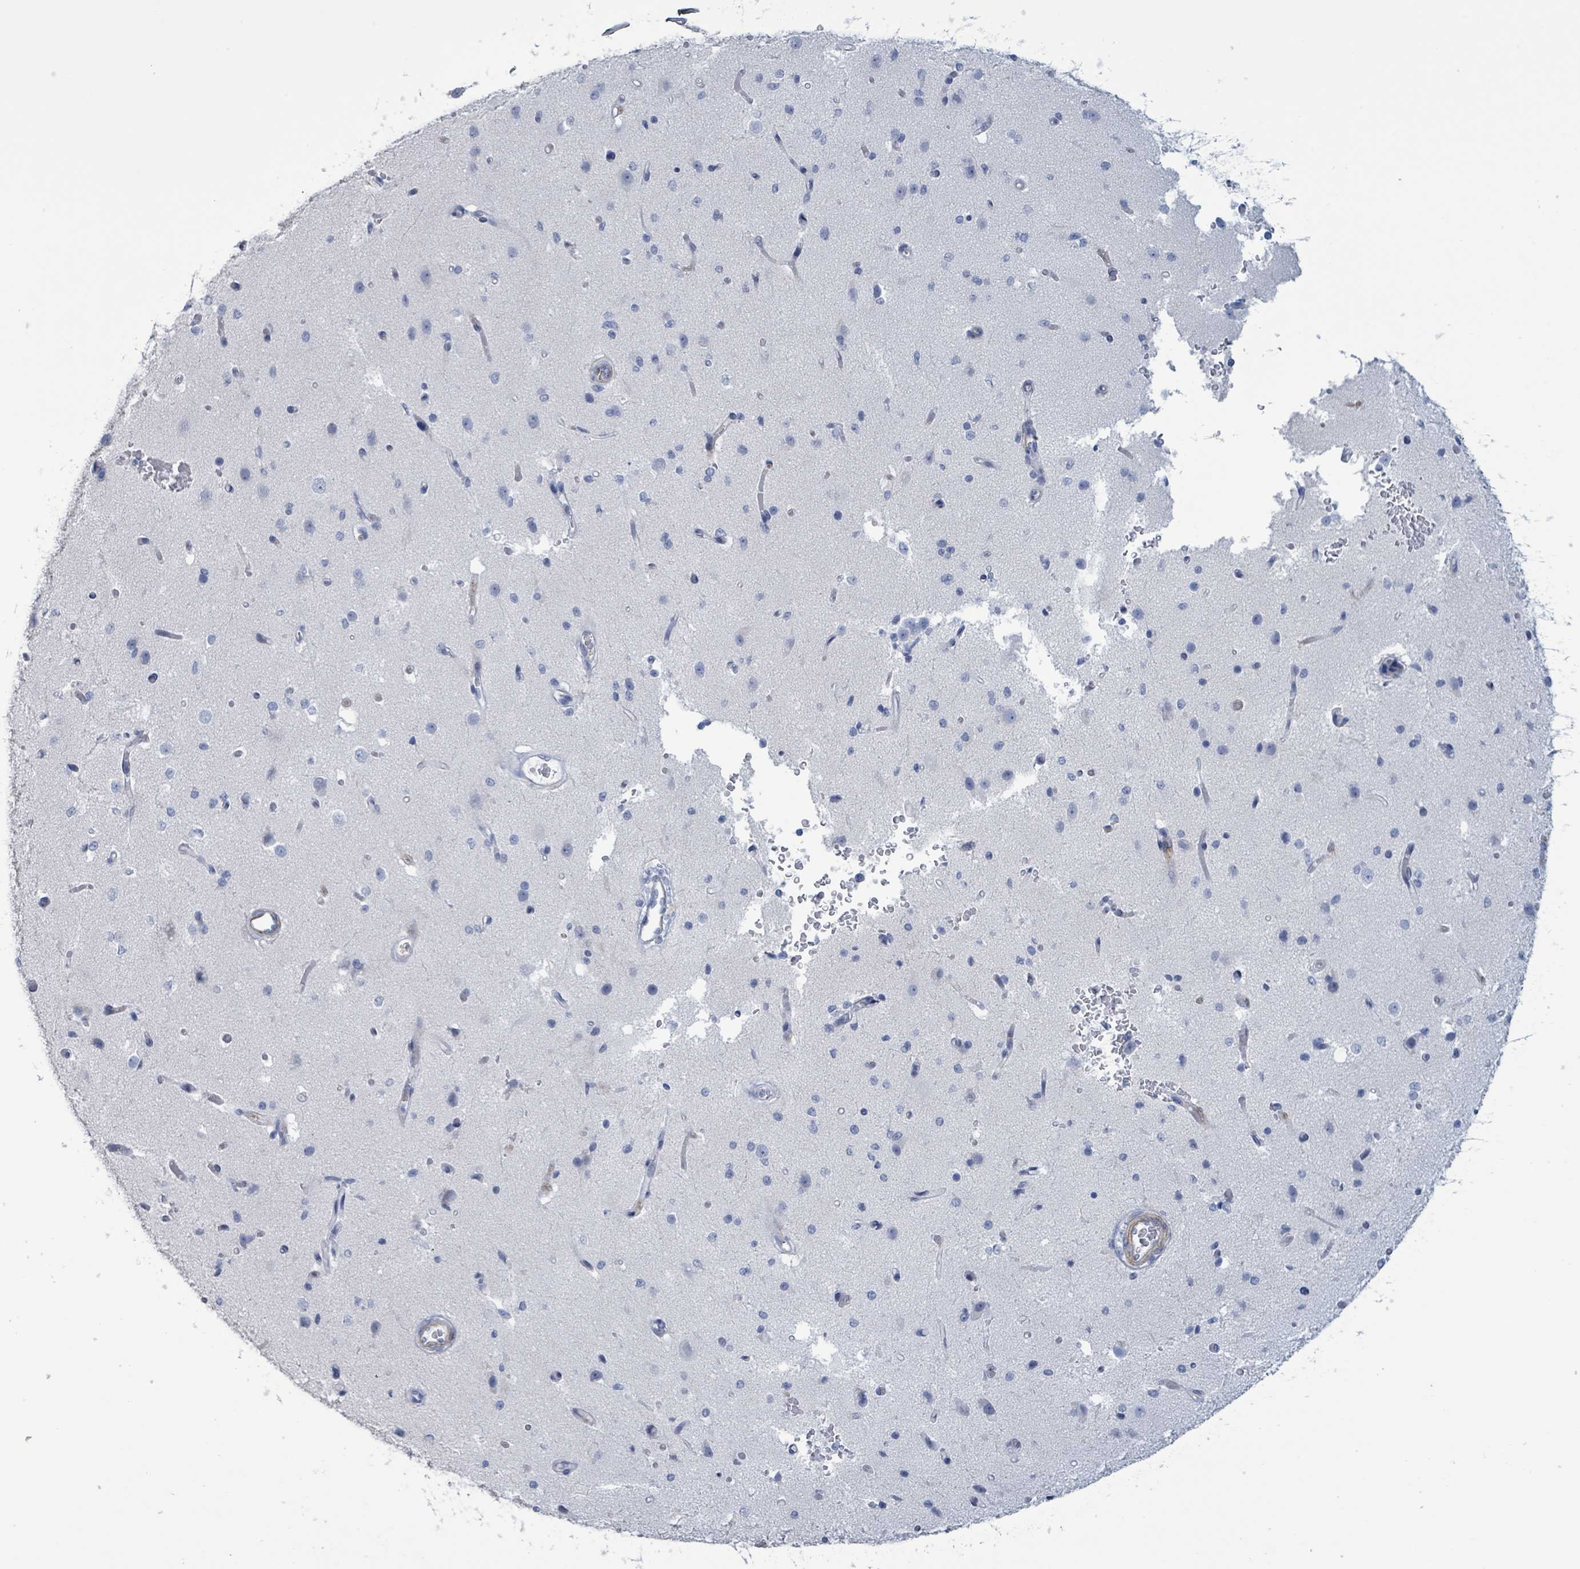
{"staining": {"intensity": "negative", "quantity": "none", "location": "none"}, "tissue": "cerebral cortex", "cell_type": "Endothelial cells", "image_type": "normal", "snomed": [{"axis": "morphology", "description": "Normal tissue, NOS"}, {"axis": "morphology", "description": "Inflammation, NOS"}, {"axis": "topography", "description": "Cerebral cortex"}], "caption": "This histopathology image is of unremarkable cerebral cortex stained with IHC to label a protein in brown with the nuclei are counter-stained blue. There is no expression in endothelial cells. (Immunohistochemistry, brightfield microscopy, high magnification).", "gene": "PKLR", "patient": {"sex": "male", "age": 6}}